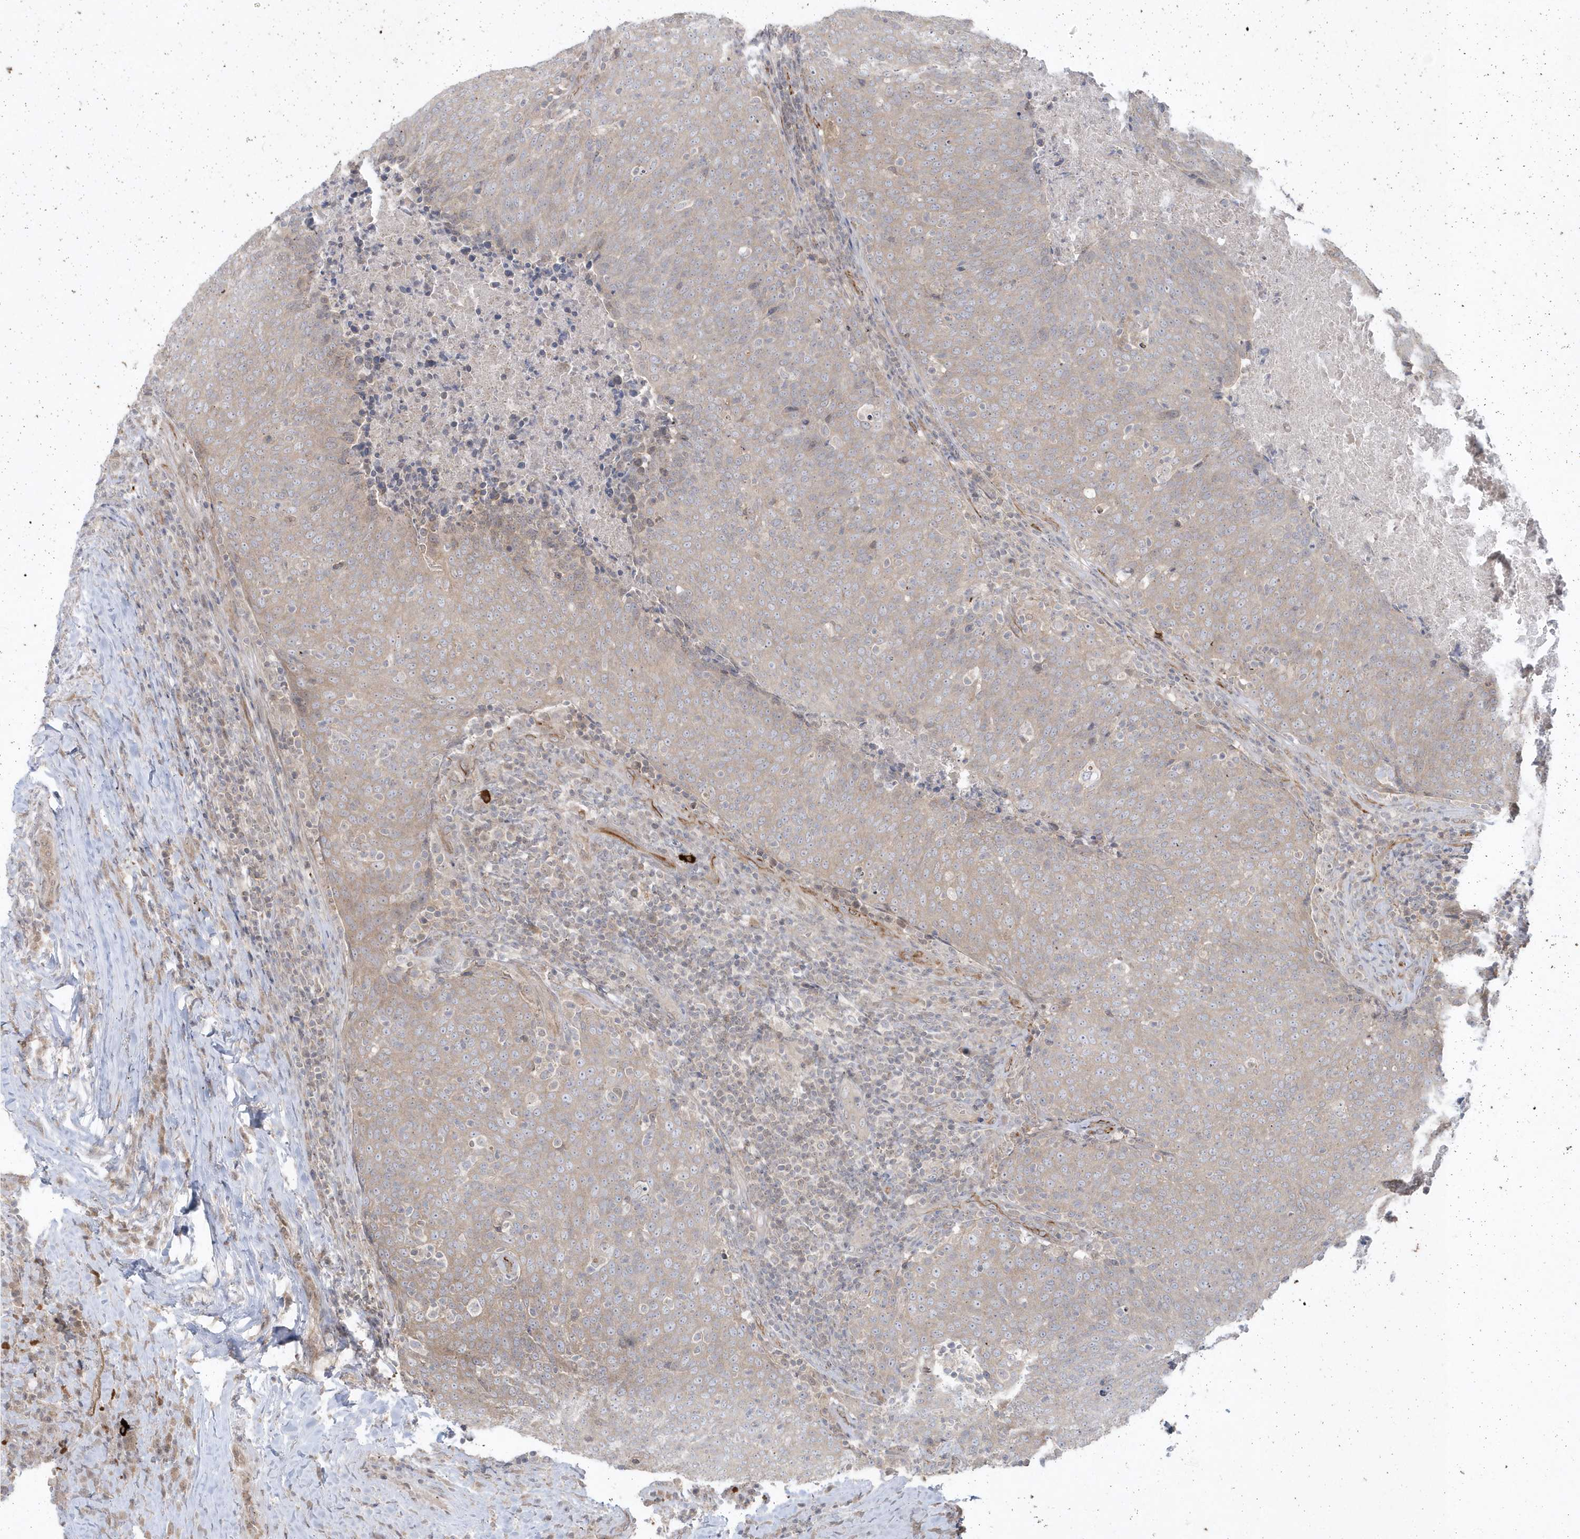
{"staining": {"intensity": "weak", "quantity": ">75%", "location": "cytoplasmic/membranous"}, "tissue": "head and neck cancer", "cell_type": "Tumor cells", "image_type": "cancer", "snomed": [{"axis": "morphology", "description": "Squamous cell carcinoma, NOS"}, {"axis": "morphology", "description": "Squamous cell carcinoma, metastatic, NOS"}, {"axis": "topography", "description": "Lymph node"}, {"axis": "topography", "description": "Head-Neck"}], "caption": "Head and neck cancer stained with a brown dye demonstrates weak cytoplasmic/membranous positive expression in about >75% of tumor cells.", "gene": "DHX57", "patient": {"sex": "male", "age": 62}}